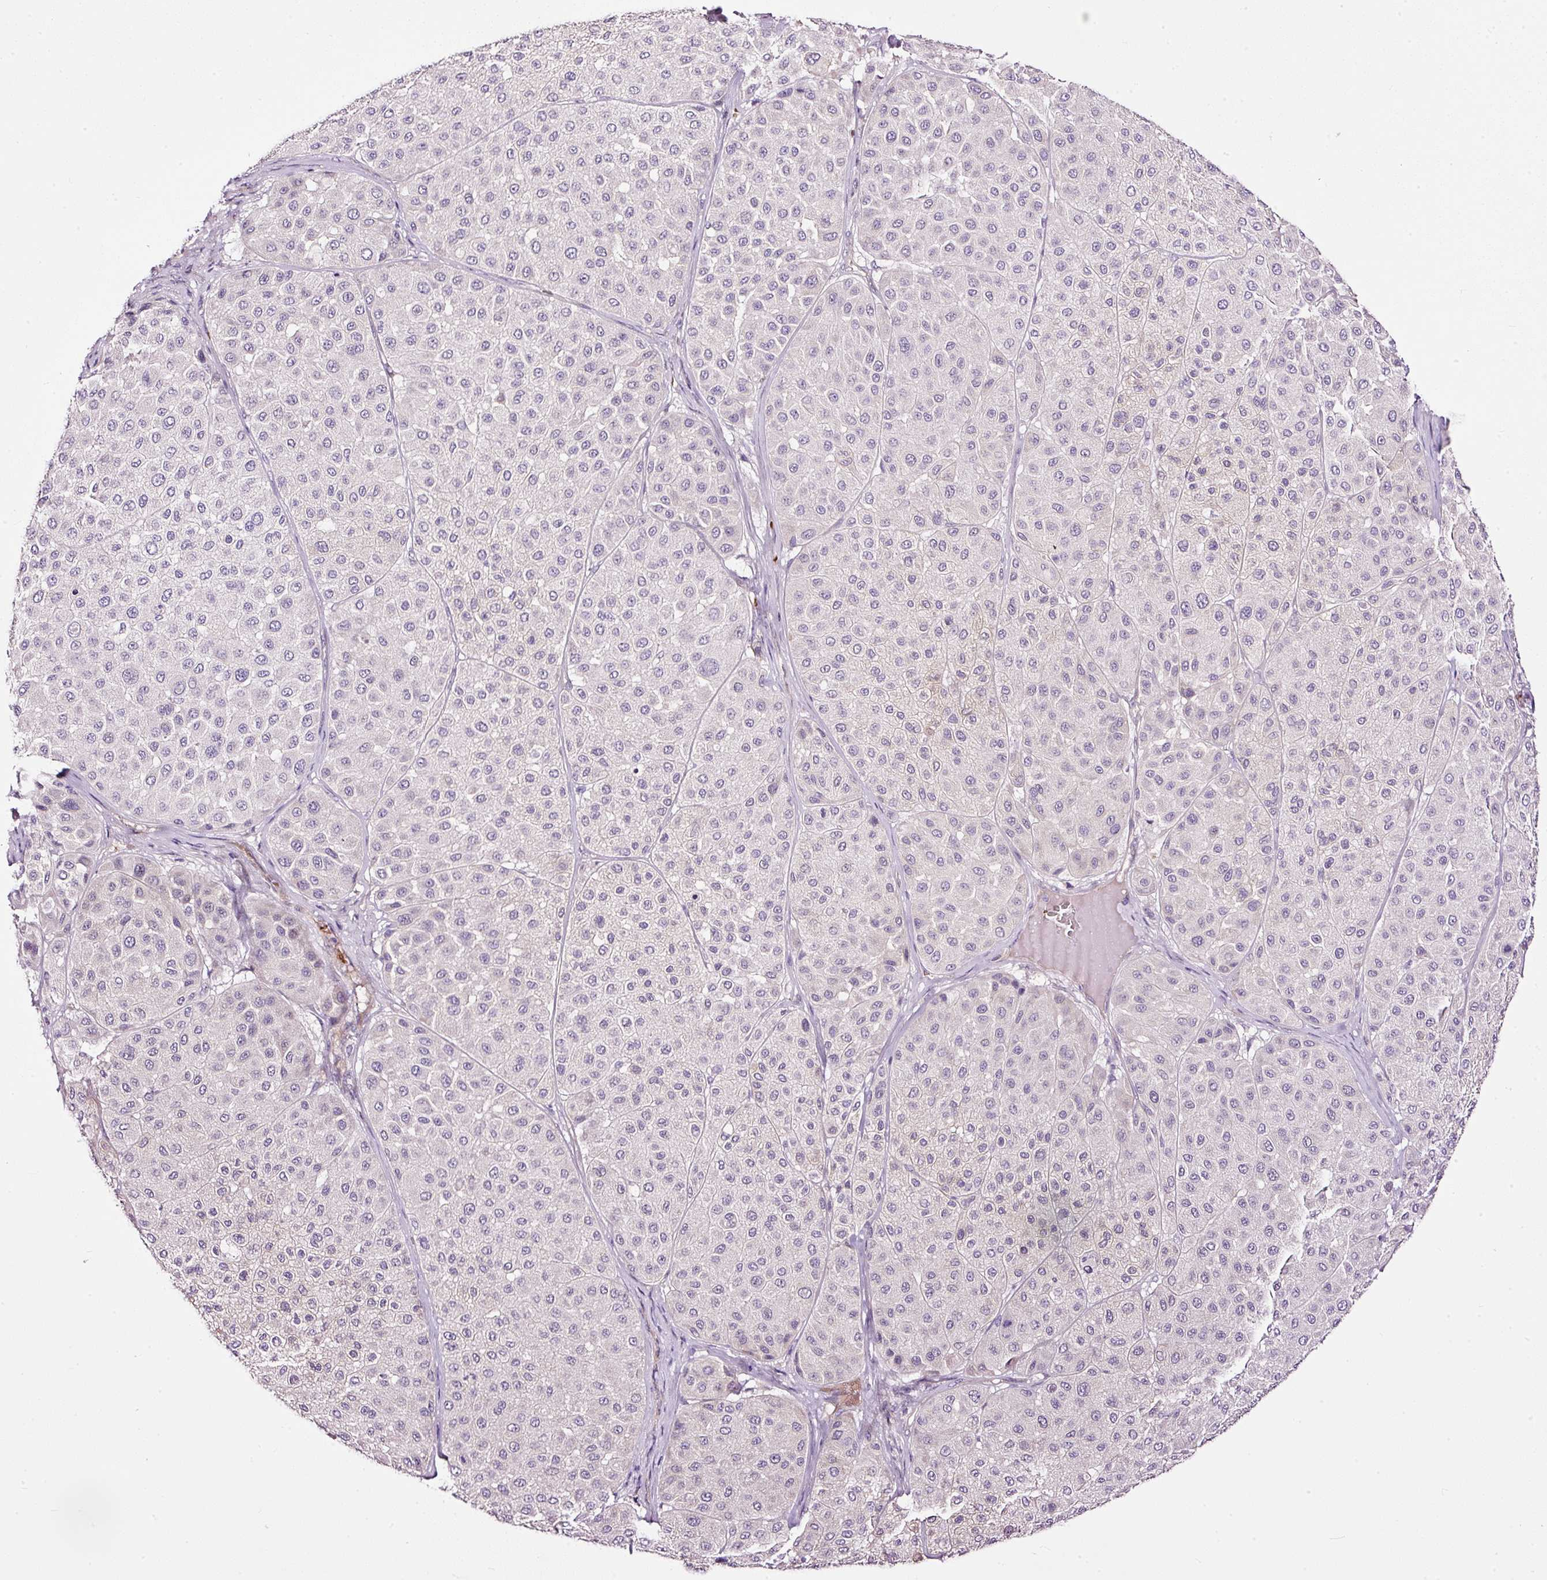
{"staining": {"intensity": "negative", "quantity": "none", "location": "none"}, "tissue": "melanoma", "cell_type": "Tumor cells", "image_type": "cancer", "snomed": [{"axis": "morphology", "description": "Malignant melanoma, Metastatic site"}, {"axis": "topography", "description": "Smooth muscle"}], "caption": "Tumor cells show no significant protein positivity in malignant melanoma (metastatic site).", "gene": "USHBP1", "patient": {"sex": "male", "age": 41}}